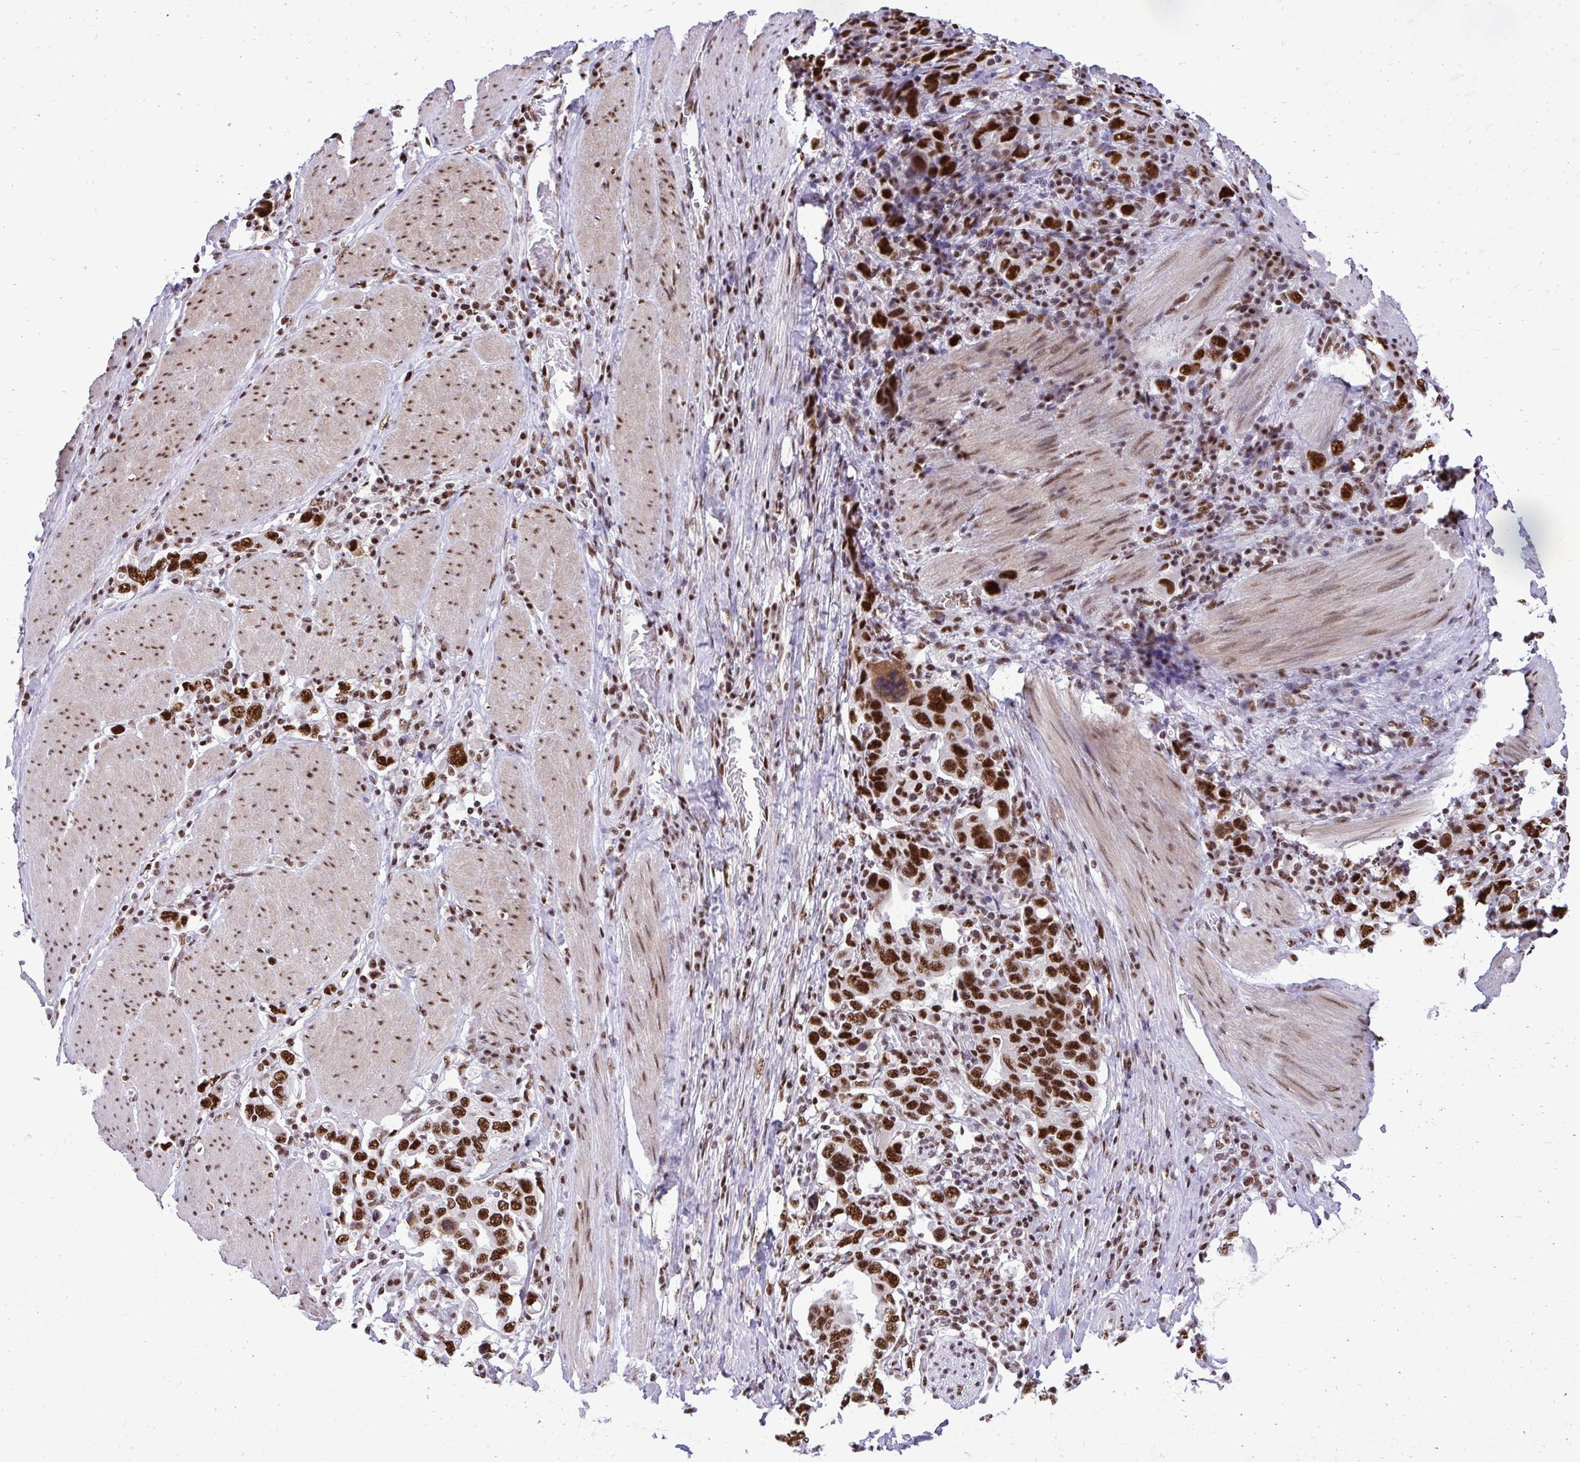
{"staining": {"intensity": "strong", "quantity": ">75%", "location": "nuclear"}, "tissue": "stomach cancer", "cell_type": "Tumor cells", "image_type": "cancer", "snomed": [{"axis": "morphology", "description": "Adenocarcinoma, NOS"}, {"axis": "topography", "description": "Stomach, upper"}, {"axis": "topography", "description": "Stomach"}], "caption": "Protein expression analysis of stomach adenocarcinoma displays strong nuclear expression in approximately >75% of tumor cells.", "gene": "PRPF19", "patient": {"sex": "male", "age": 62}}